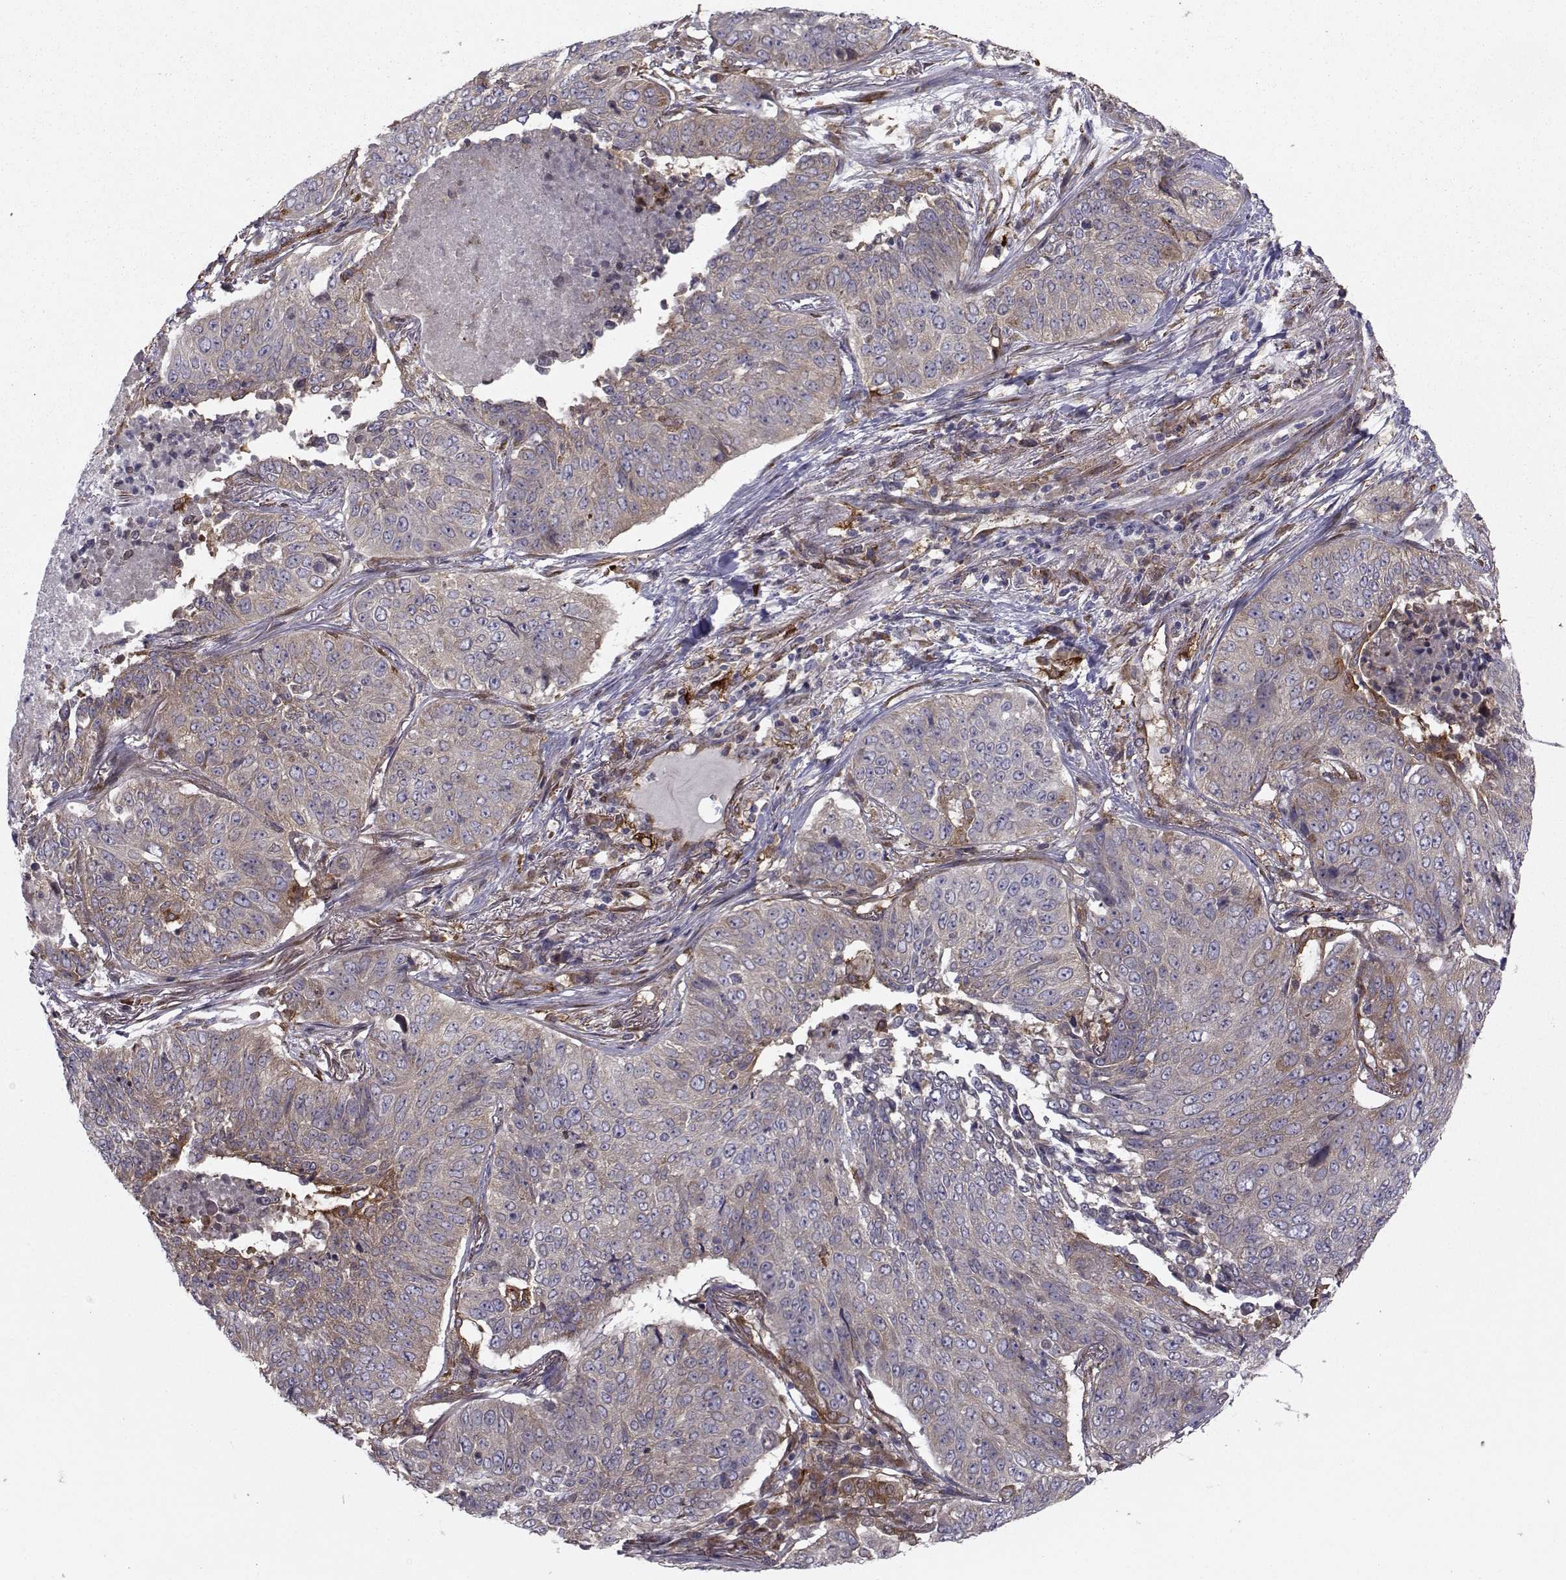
{"staining": {"intensity": "weak", "quantity": "<25%", "location": "cytoplasmic/membranous"}, "tissue": "lung cancer", "cell_type": "Tumor cells", "image_type": "cancer", "snomed": [{"axis": "morphology", "description": "Normal tissue, NOS"}, {"axis": "morphology", "description": "Squamous cell carcinoma, NOS"}, {"axis": "topography", "description": "Bronchus"}, {"axis": "topography", "description": "Lung"}], "caption": "Immunohistochemistry of human squamous cell carcinoma (lung) exhibits no expression in tumor cells.", "gene": "TRIP10", "patient": {"sex": "male", "age": 64}}